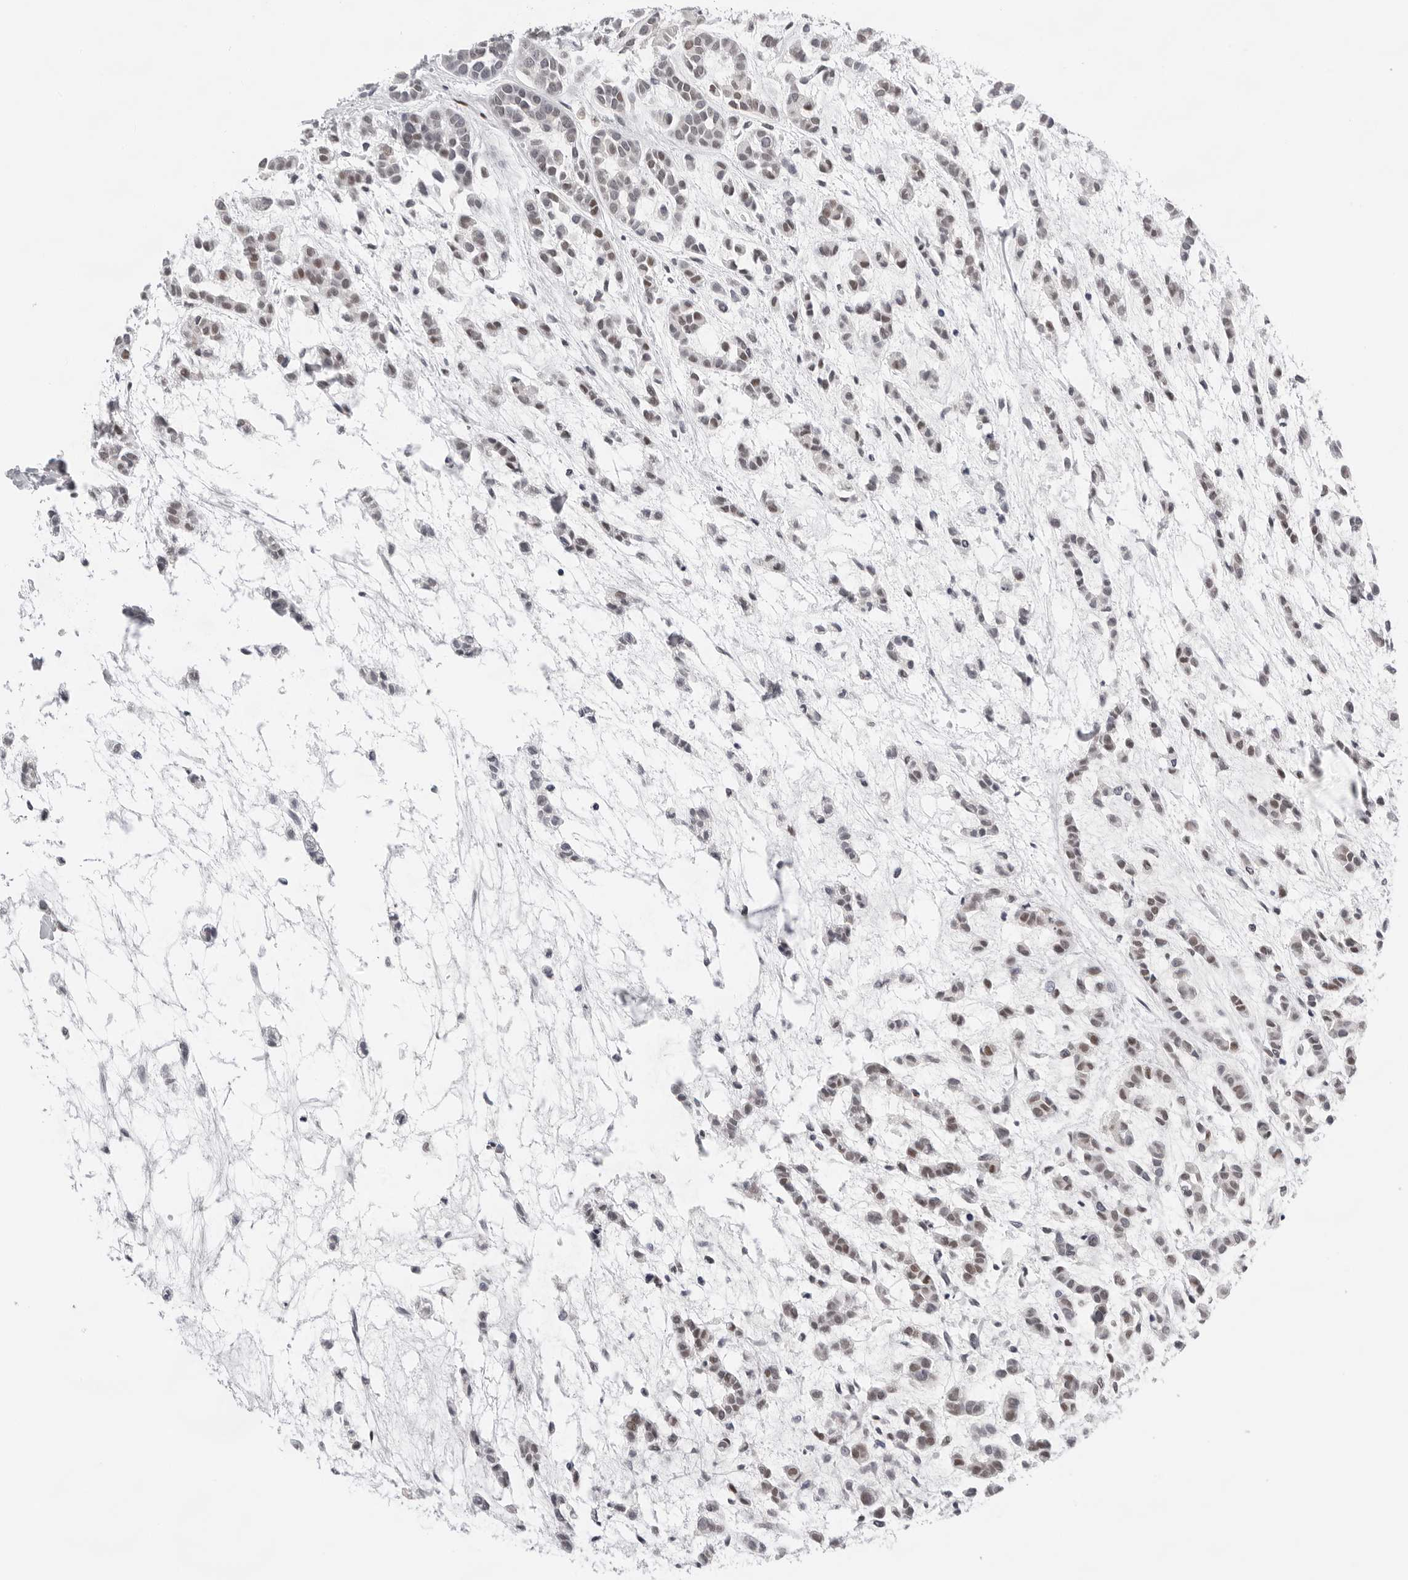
{"staining": {"intensity": "weak", "quantity": "<25%", "location": "nuclear"}, "tissue": "head and neck cancer", "cell_type": "Tumor cells", "image_type": "cancer", "snomed": [{"axis": "morphology", "description": "Adenocarcinoma, NOS"}, {"axis": "morphology", "description": "Adenoma, NOS"}, {"axis": "topography", "description": "Head-Neck"}], "caption": "Immunohistochemical staining of human head and neck cancer (adenocarcinoma) exhibits no significant expression in tumor cells. The staining was performed using DAB to visualize the protein expression in brown, while the nuclei were stained in blue with hematoxylin (Magnification: 20x).", "gene": "OGG1", "patient": {"sex": "female", "age": 55}}